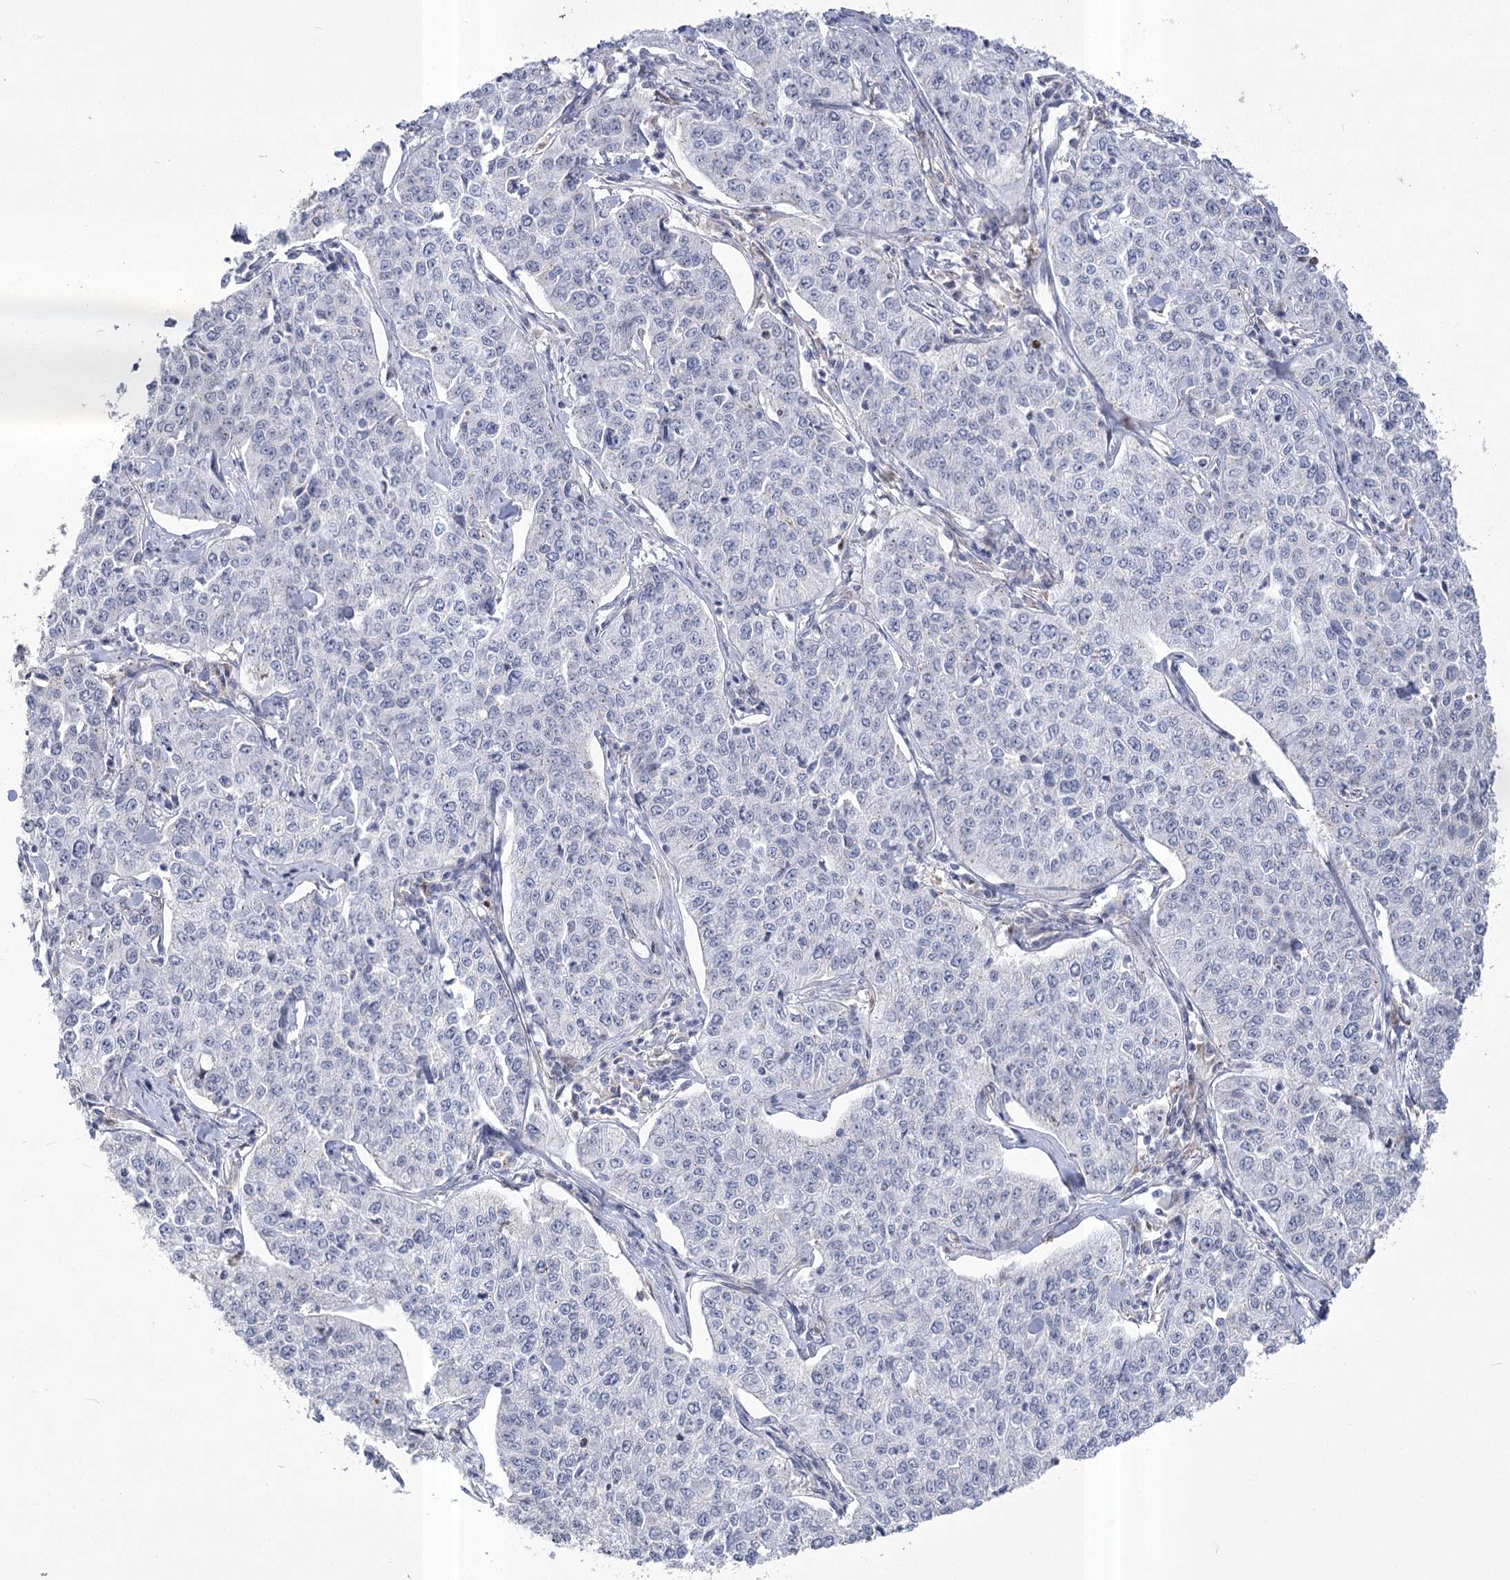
{"staining": {"intensity": "negative", "quantity": "none", "location": "none"}, "tissue": "cervical cancer", "cell_type": "Tumor cells", "image_type": "cancer", "snomed": [{"axis": "morphology", "description": "Squamous cell carcinoma, NOS"}, {"axis": "topography", "description": "Cervix"}], "caption": "Tumor cells show no significant positivity in squamous cell carcinoma (cervical).", "gene": "PDHB", "patient": {"sex": "female", "age": 35}}